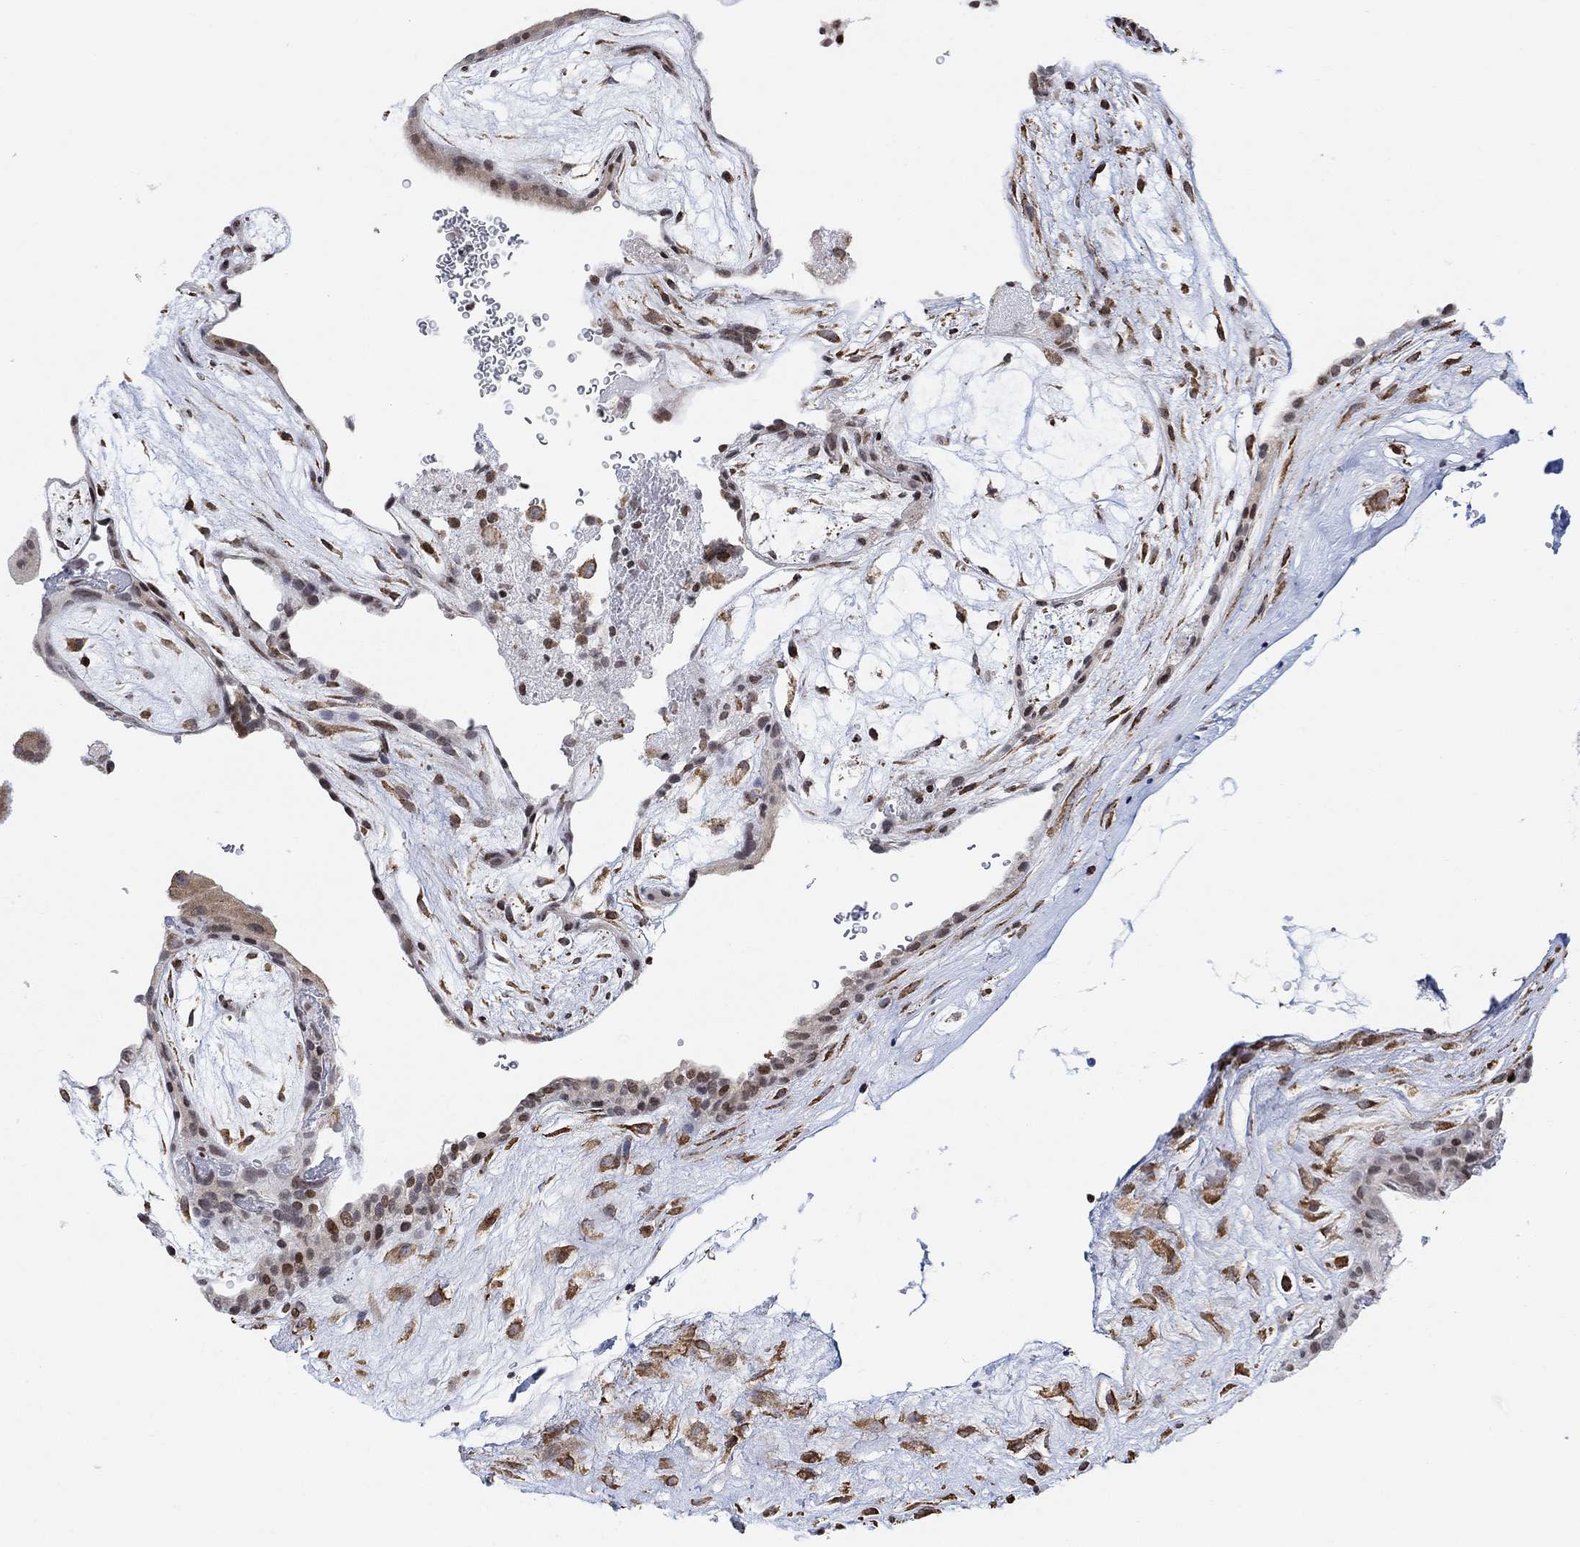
{"staining": {"intensity": "moderate", "quantity": ">75%", "location": "cytoplasmic/membranous"}, "tissue": "placenta", "cell_type": "Decidual cells", "image_type": "normal", "snomed": [{"axis": "morphology", "description": "Normal tissue, NOS"}, {"axis": "topography", "description": "Placenta"}], "caption": "Placenta stained for a protein demonstrates moderate cytoplasmic/membranous positivity in decidual cells. (DAB (3,3'-diaminobenzidine) IHC with brightfield microscopy, high magnification).", "gene": "ABHD14A", "patient": {"sex": "female", "age": 19}}